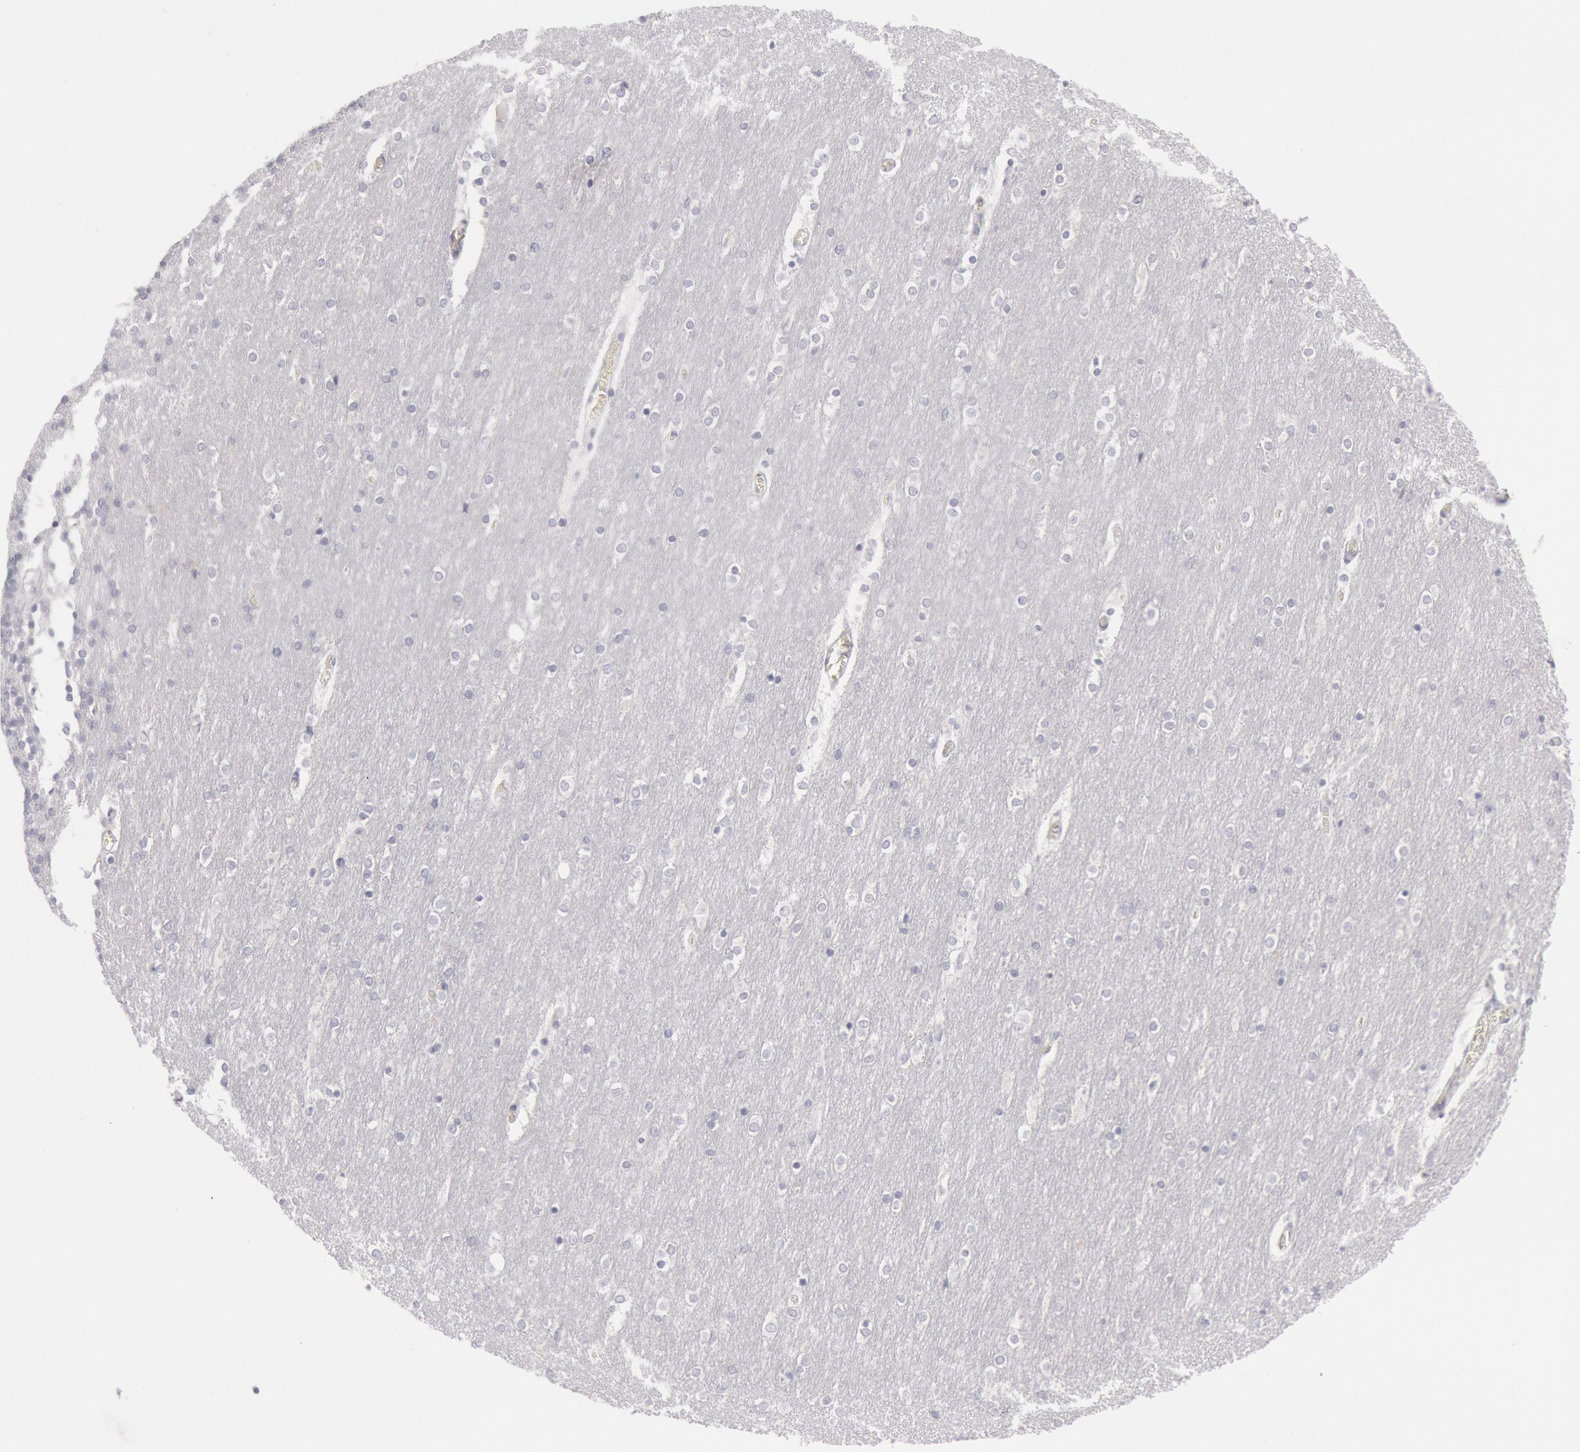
{"staining": {"intensity": "negative", "quantity": "none", "location": "none"}, "tissue": "cerebellum", "cell_type": "Cells in granular layer", "image_type": "normal", "snomed": [{"axis": "morphology", "description": "Normal tissue, NOS"}, {"axis": "topography", "description": "Cerebellum"}], "caption": "High power microscopy histopathology image of an immunohistochemistry (IHC) photomicrograph of benign cerebellum, revealing no significant positivity in cells in granular layer.", "gene": "KRT16", "patient": {"sex": "female", "age": 54}}